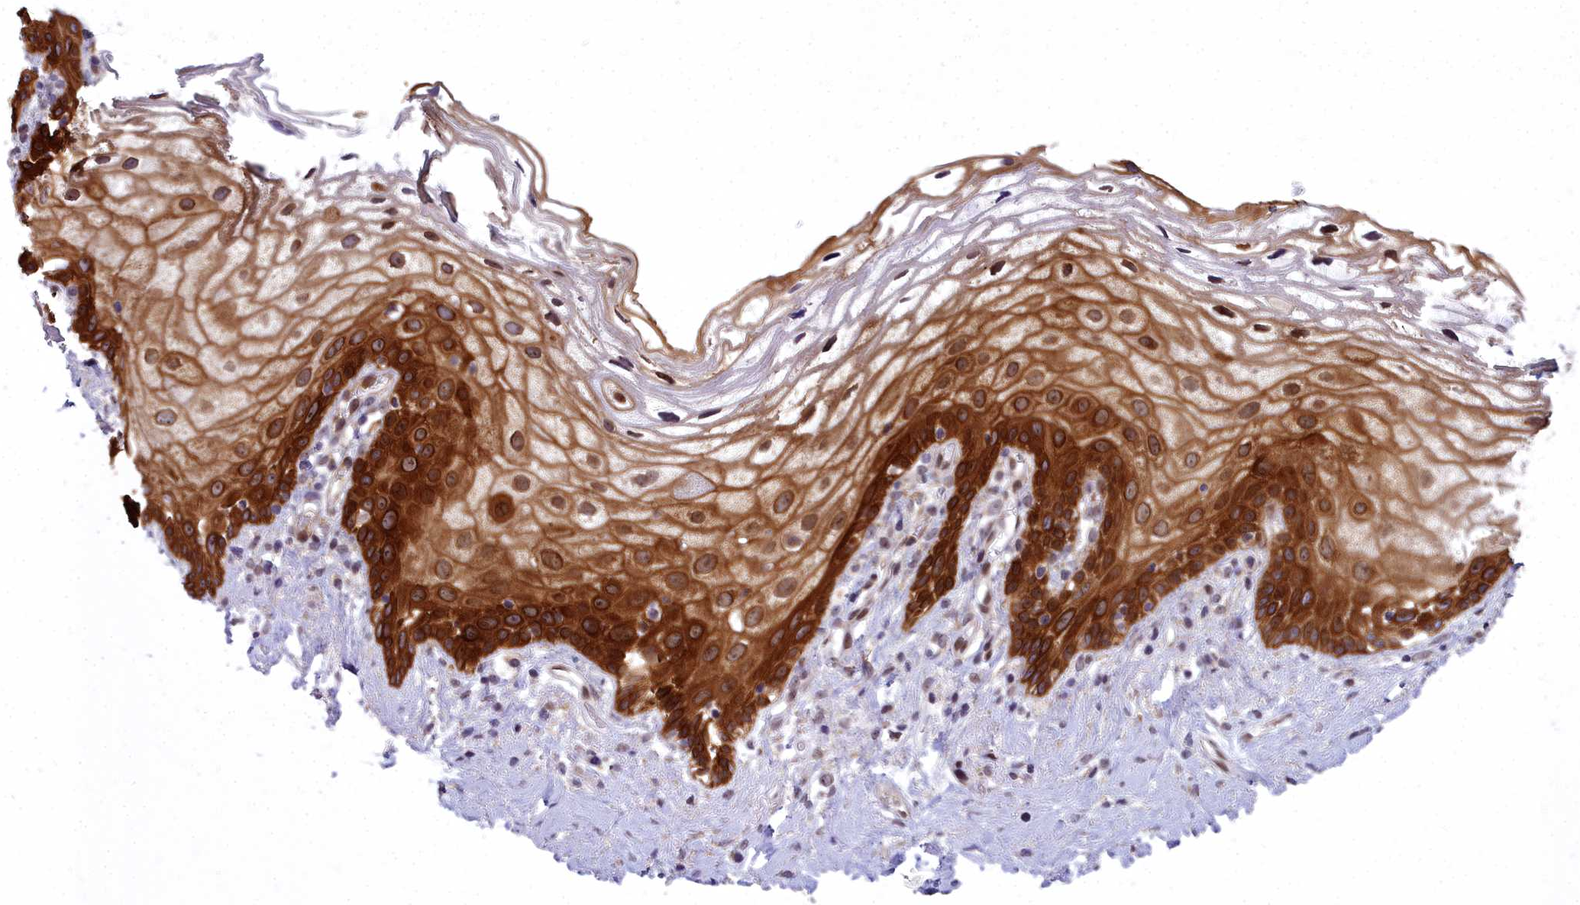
{"staining": {"intensity": "strong", "quantity": "25%-75%", "location": "cytoplasmic/membranous,nuclear"}, "tissue": "vagina", "cell_type": "Squamous epithelial cells", "image_type": "normal", "snomed": [{"axis": "morphology", "description": "Normal tissue, NOS"}, {"axis": "morphology", "description": "Adenocarcinoma, NOS"}, {"axis": "topography", "description": "Rectum"}, {"axis": "topography", "description": "Vagina"}], "caption": "Immunohistochemical staining of normal vagina demonstrates 25%-75% levels of strong cytoplasmic/membranous,nuclear protein staining in approximately 25%-75% of squamous epithelial cells.", "gene": "ABCB8", "patient": {"sex": "female", "age": 71}}